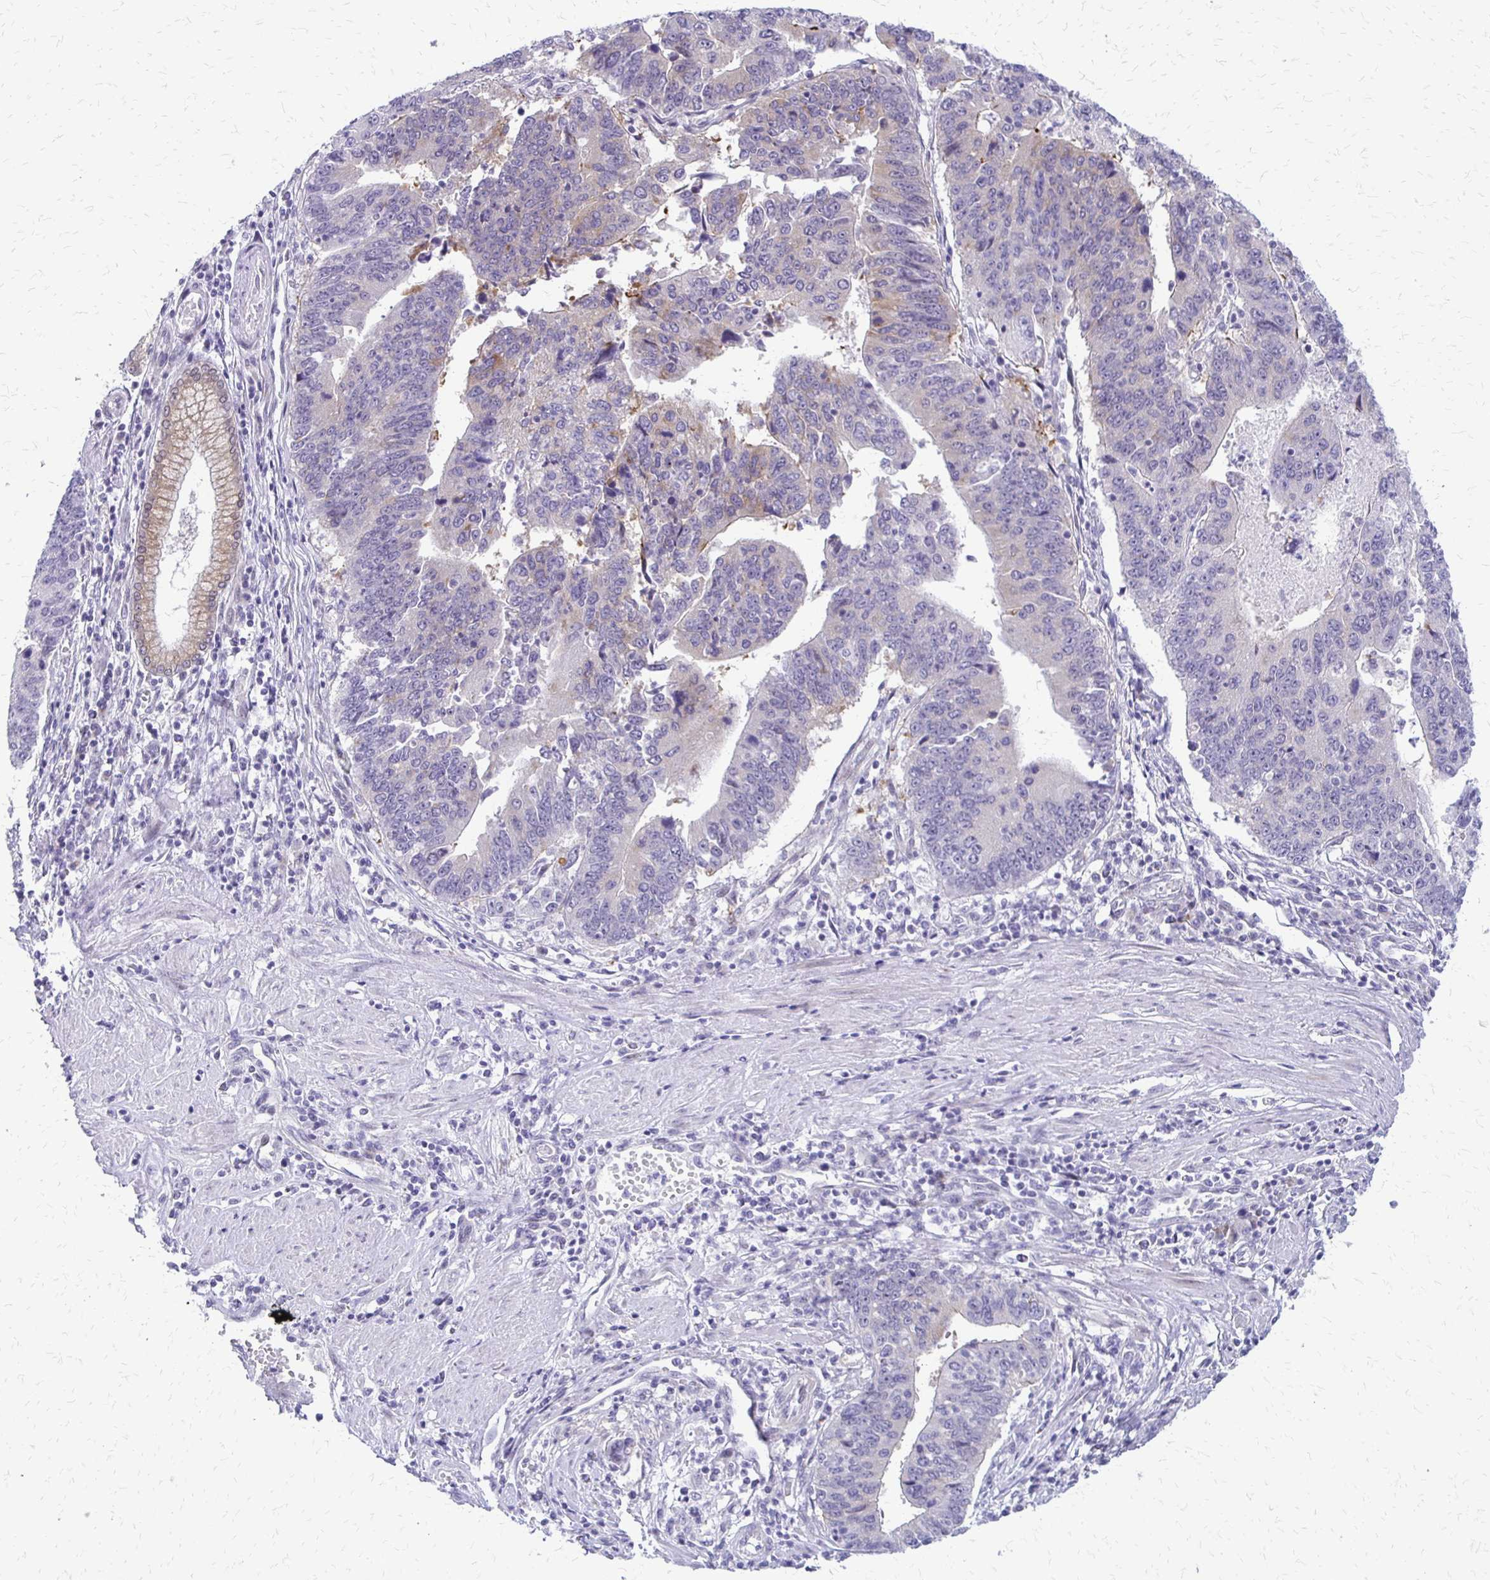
{"staining": {"intensity": "moderate", "quantity": "<25%", "location": "cytoplasmic/membranous"}, "tissue": "stomach cancer", "cell_type": "Tumor cells", "image_type": "cancer", "snomed": [{"axis": "morphology", "description": "Adenocarcinoma, NOS"}, {"axis": "topography", "description": "Stomach"}], "caption": "DAB (3,3'-diaminobenzidine) immunohistochemical staining of stomach adenocarcinoma displays moderate cytoplasmic/membranous protein expression in approximately <25% of tumor cells.", "gene": "EPYC", "patient": {"sex": "male", "age": 59}}